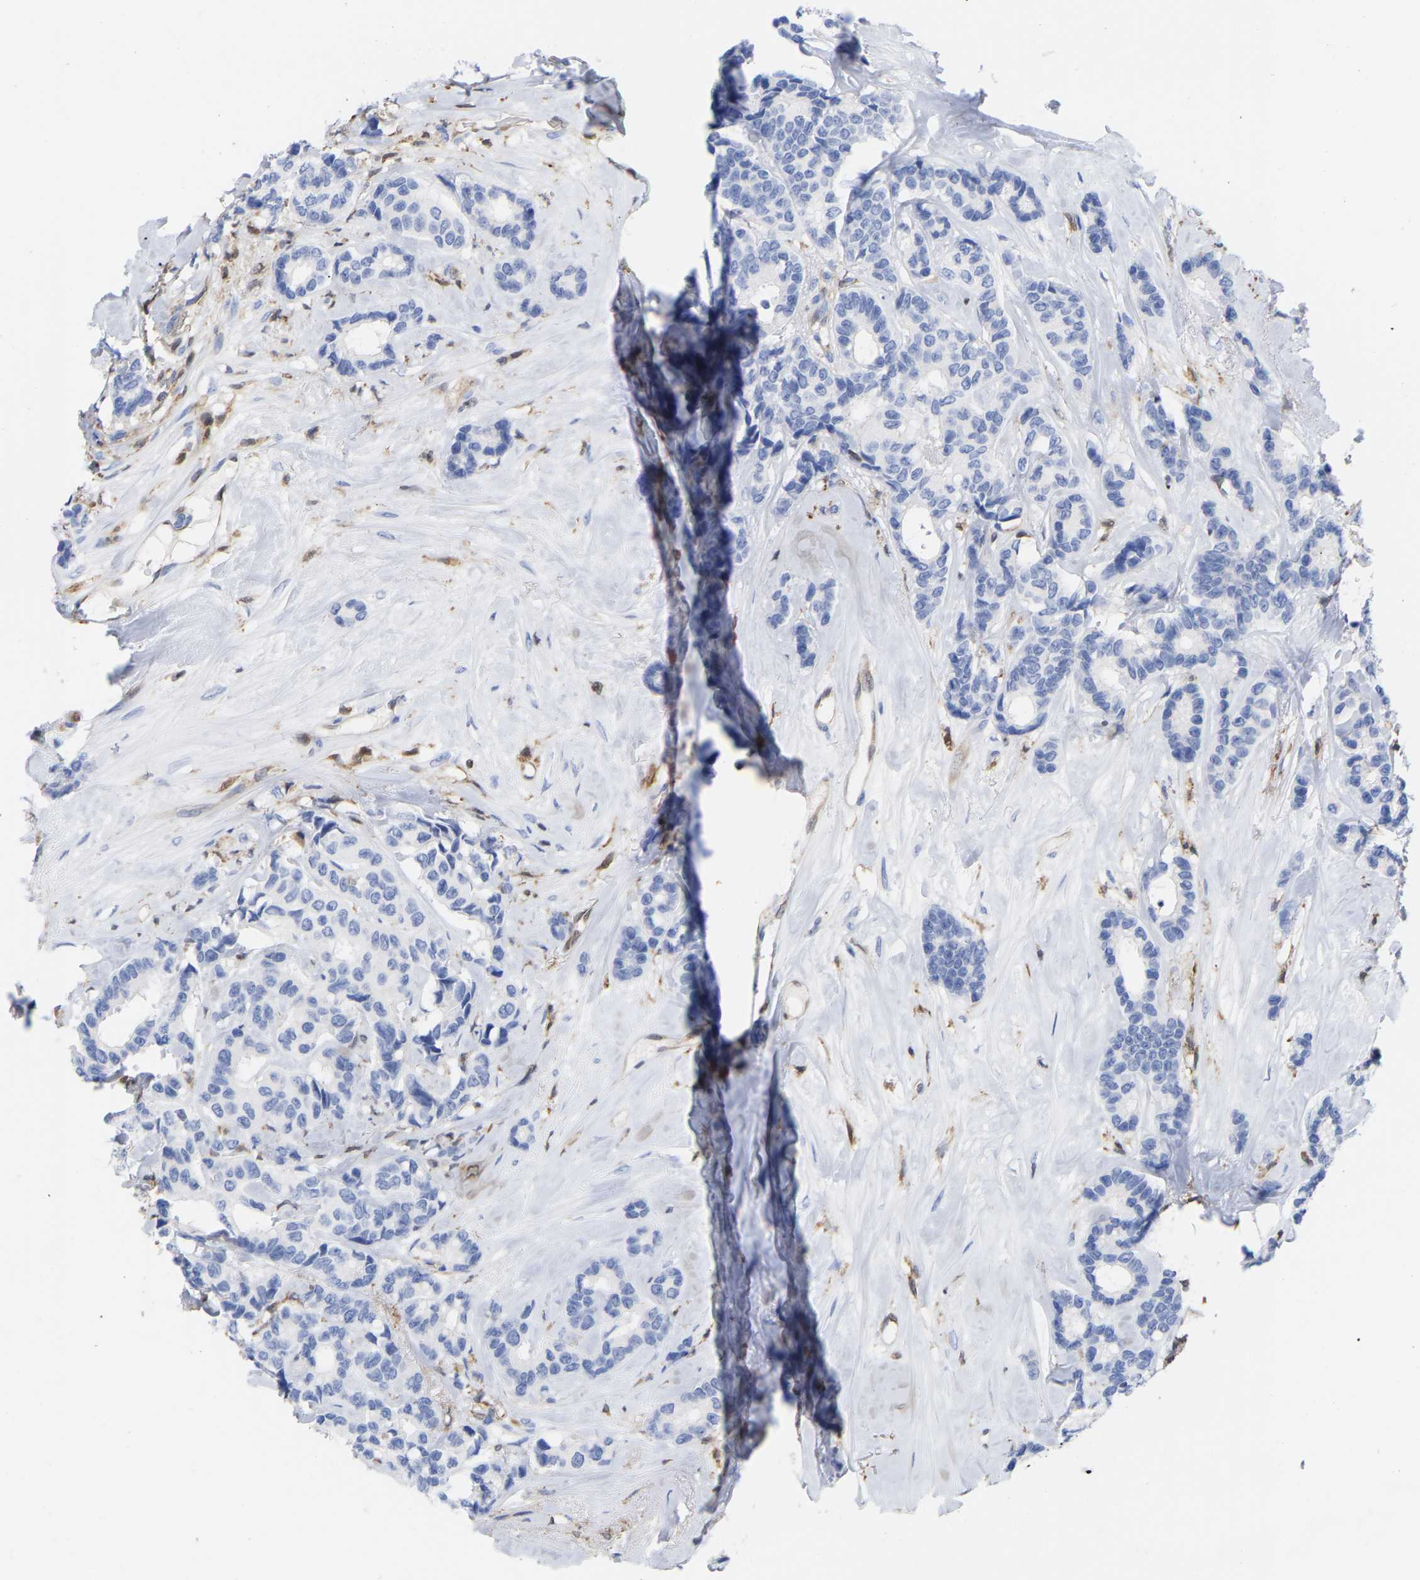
{"staining": {"intensity": "negative", "quantity": "none", "location": "none"}, "tissue": "breast cancer", "cell_type": "Tumor cells", "image_type": "cancer", "snomed": [{"axis": "morphology", "description": "Duct carcinoma"}, {"axis": "topography", "description": "Breast"}], "caption": "High magnification brightfield microscopy of breast cancer stained with DAB (3,3'-diaminobenzidine) (brown) and counterstained with hematoxylin (blue): tumor cells show no significant expression. (DAB (3,3'-diaminobenzidine) immunohistochemistry visualized using brightfield microscopy, high magnification).", "gene": "GIMAP4", "patient": {"sex": "female", "age": 87}}